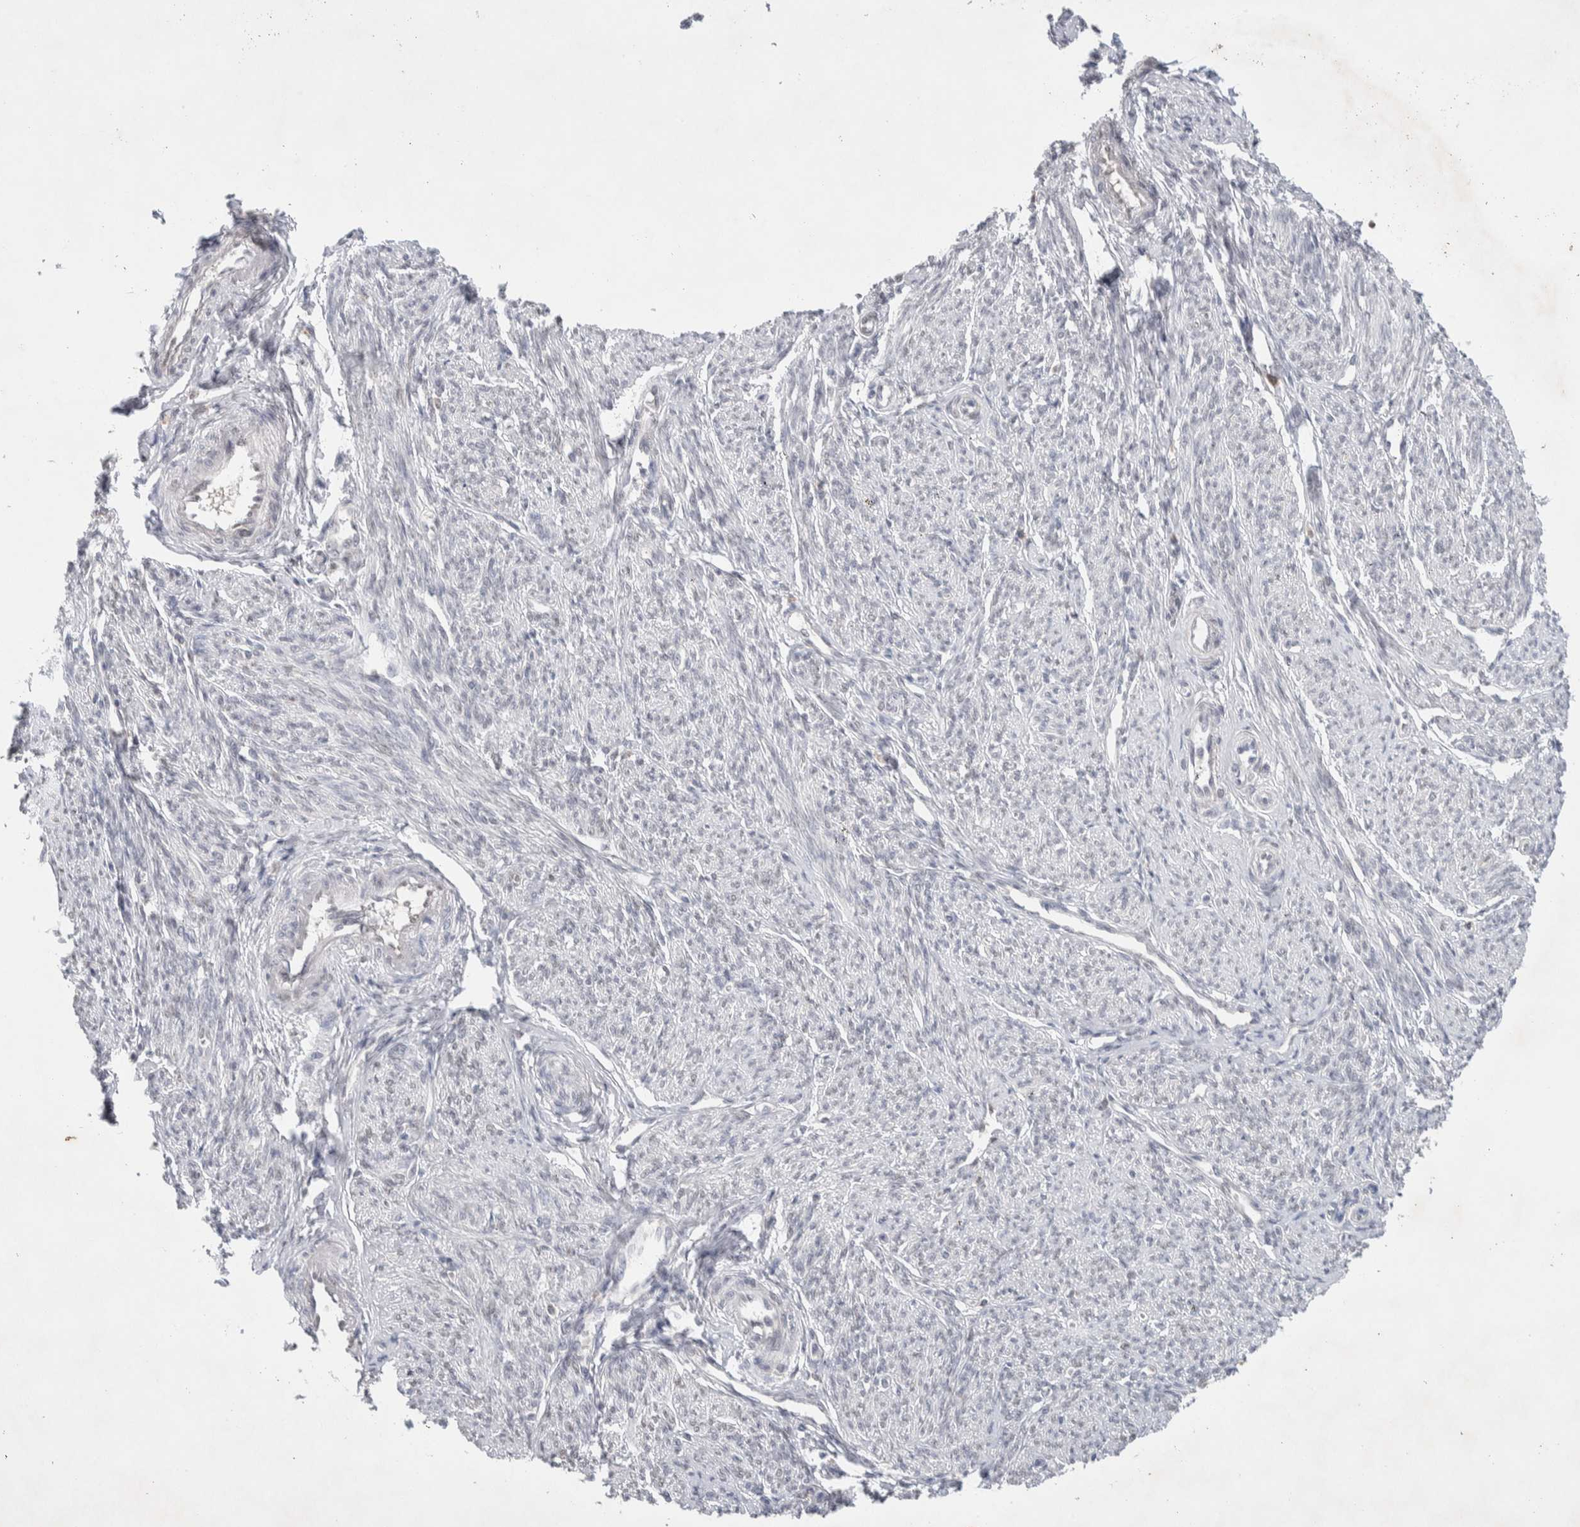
{"staining": {"intensity": "negative", "quantity": "none", "location": "none"}, "tissue": "smooth muscle", "cell_type": "Smooth muscle cells", "image_type": "normal", "snomed": [{"axis": "morphology", "description": "Normal tissue, NOS"}, {"axis": "topography", "description": "Smooth muscle"}], "caption": "The IHC histopathology image has no significant positivity in smooth muscle cells of smooth muscle. (Stains: DAB immunohistochemistry (IHC) with hematoxylin counter stain, Microscopy: brightfield microscopy at high magnification).", "gene": "PRMT1", "patient": {"sex": "female", "age": 65}}